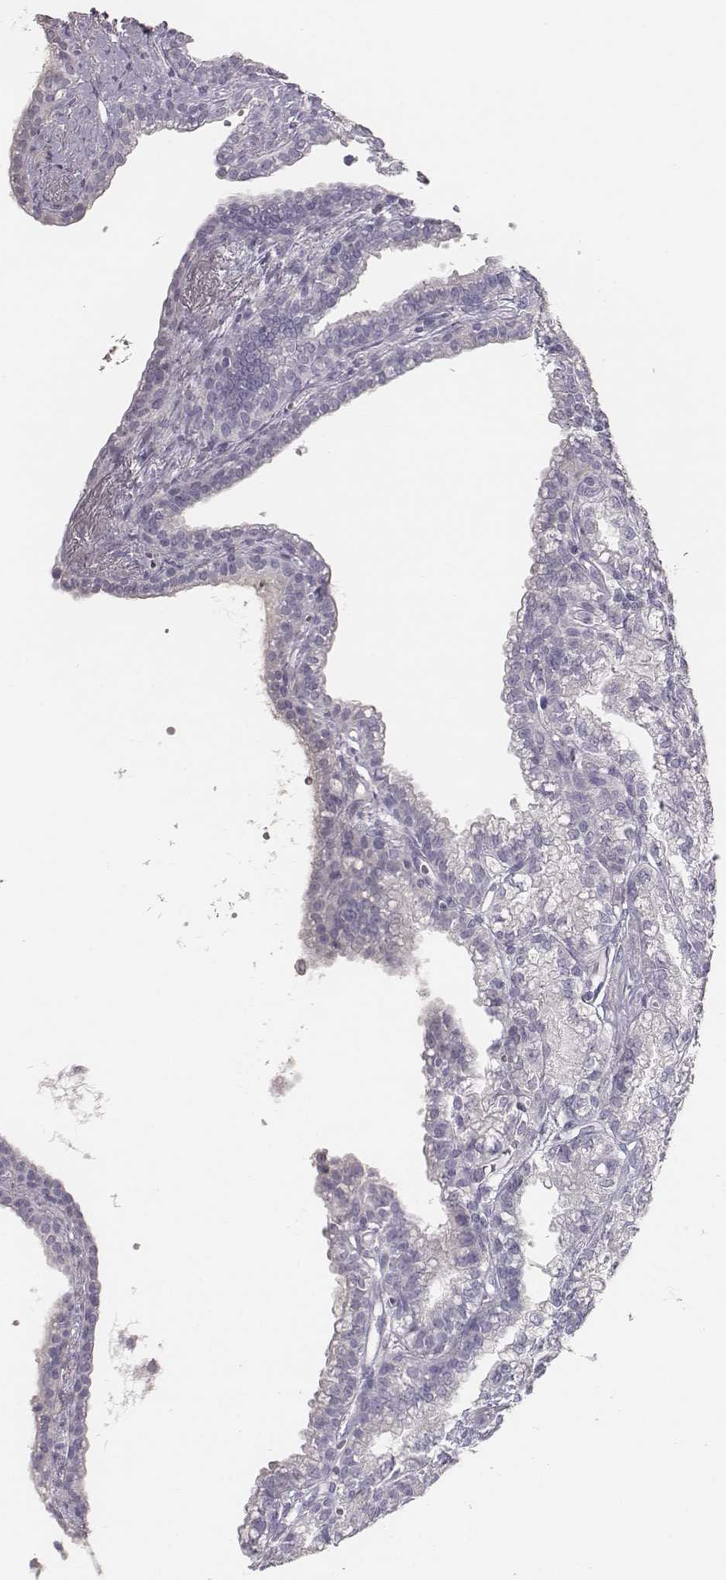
{"staining": {"intensity": "negative", "quantity": "none", "location": "none"}, "tissue": "seminal vesicle", "cell_type": "Glandular cells", "image_type": "normal", "snomed": [{"axis": "morphology", "description": "Normal tissue, NOS"}, {"axis": "morphology", "description": "Urothelial carcinoma, NOS"}, {"axis": "topography", "description": "Urinary bladder"}, {"axis": "topography", "description": "Seminal veicle"}], "caption": "Immunohistochemistry histopathology image of unremarkable seminal vesicle: human seminal vesicle stained with DAB shows no significant protein staining in glandular cells. (Brightfield microscopy of DAB (3,3'-diaminobenzidine) IHC at high magnification).", "gene": "MYH6", "patient": {"sex": "male", "age": 76}}